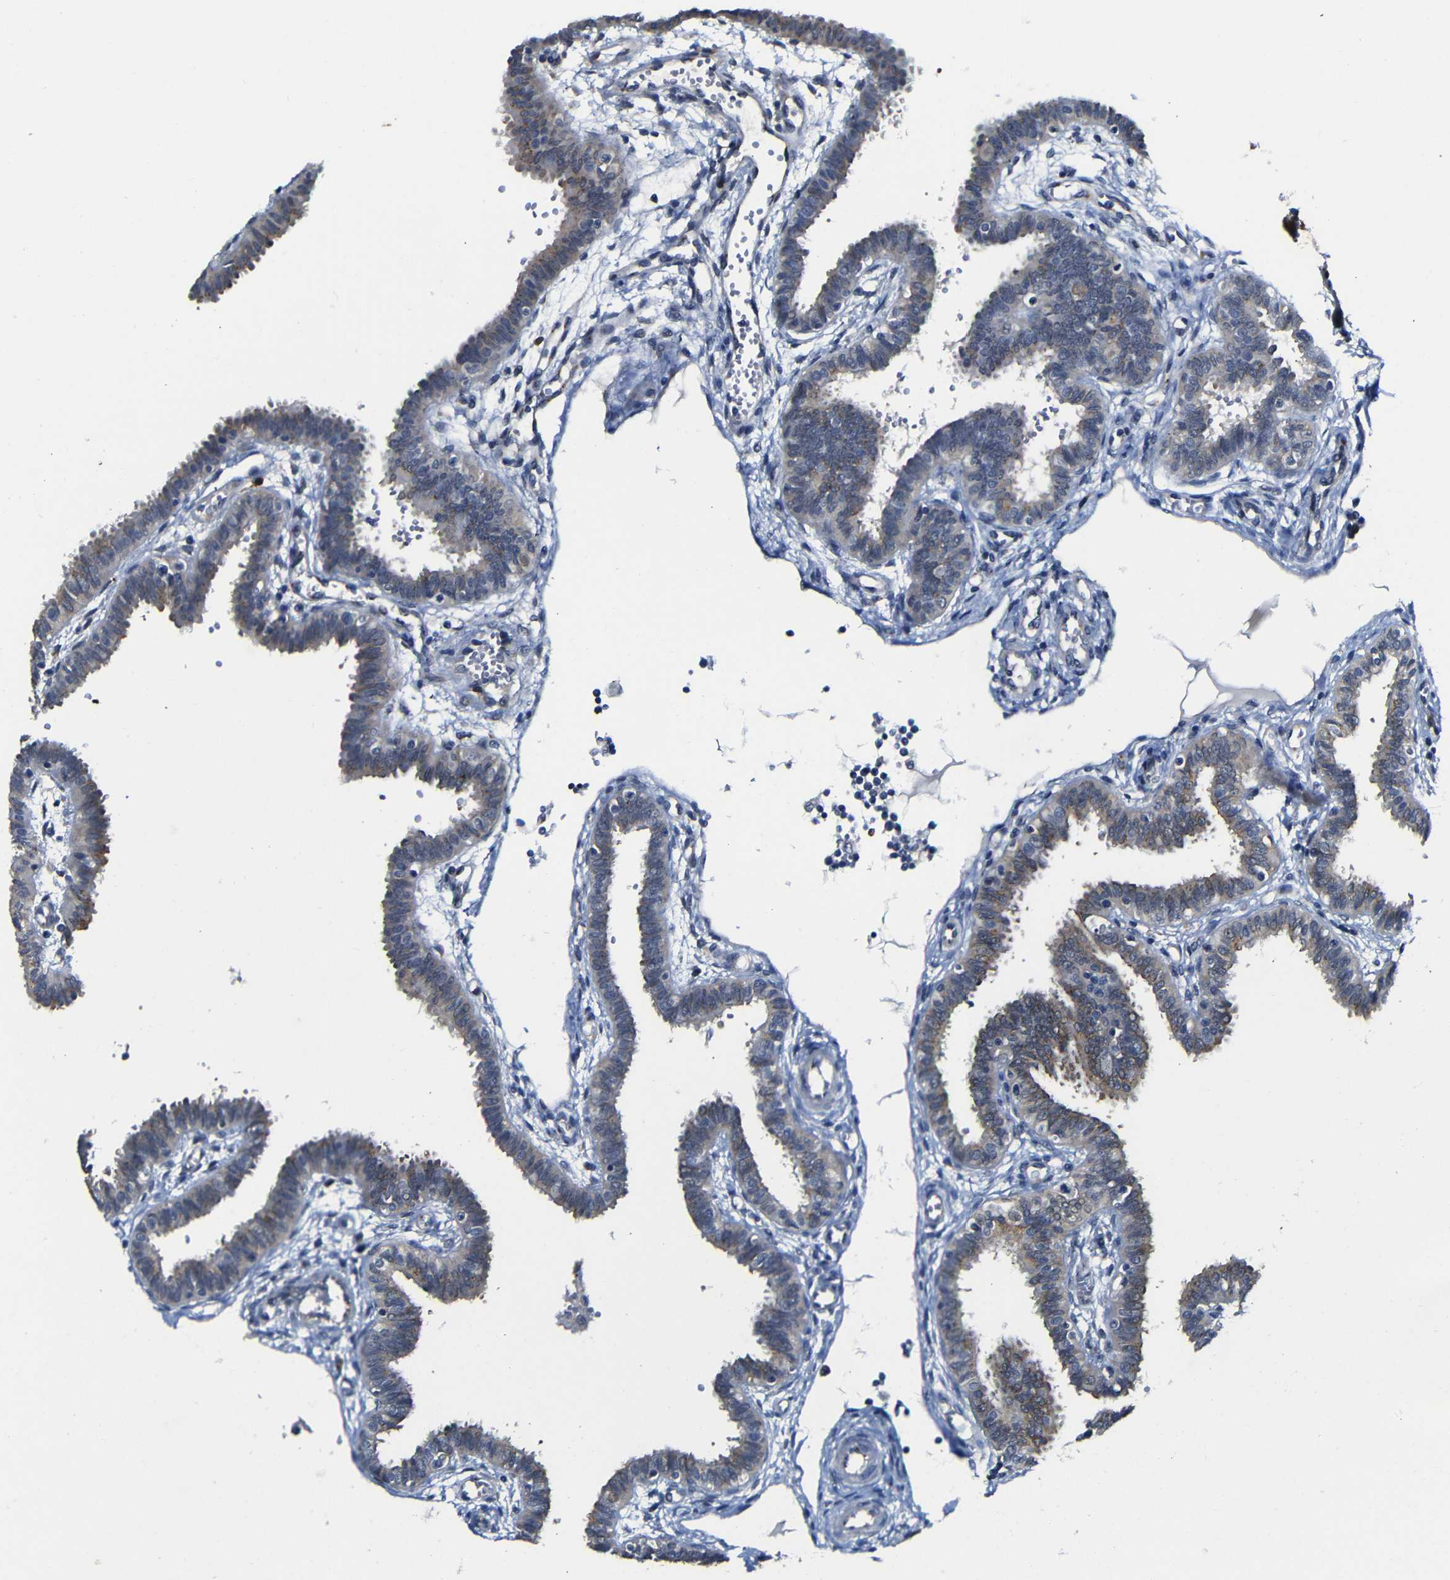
{"staining": {"intensity": "weak", "quantity": "25%-75%", "location": "cytoplasmic/membranous"}, "tissue": "fallopian tube", "cell_type": "Glandular cells", "image_type": "normal", "snomed": [{"axis": "morphology", "description": "Normal tissue, NOS"}, {"axis": "topography", "description": "Fallopian tube"}], "caption": "Glandular cells show low levels of weak cytoplasmic/membranous staining in approximately 25%-75% of cells in normal human fallopian tube.", "gene": "FURIN", "patient": {"sex": "female", "age": 32}}